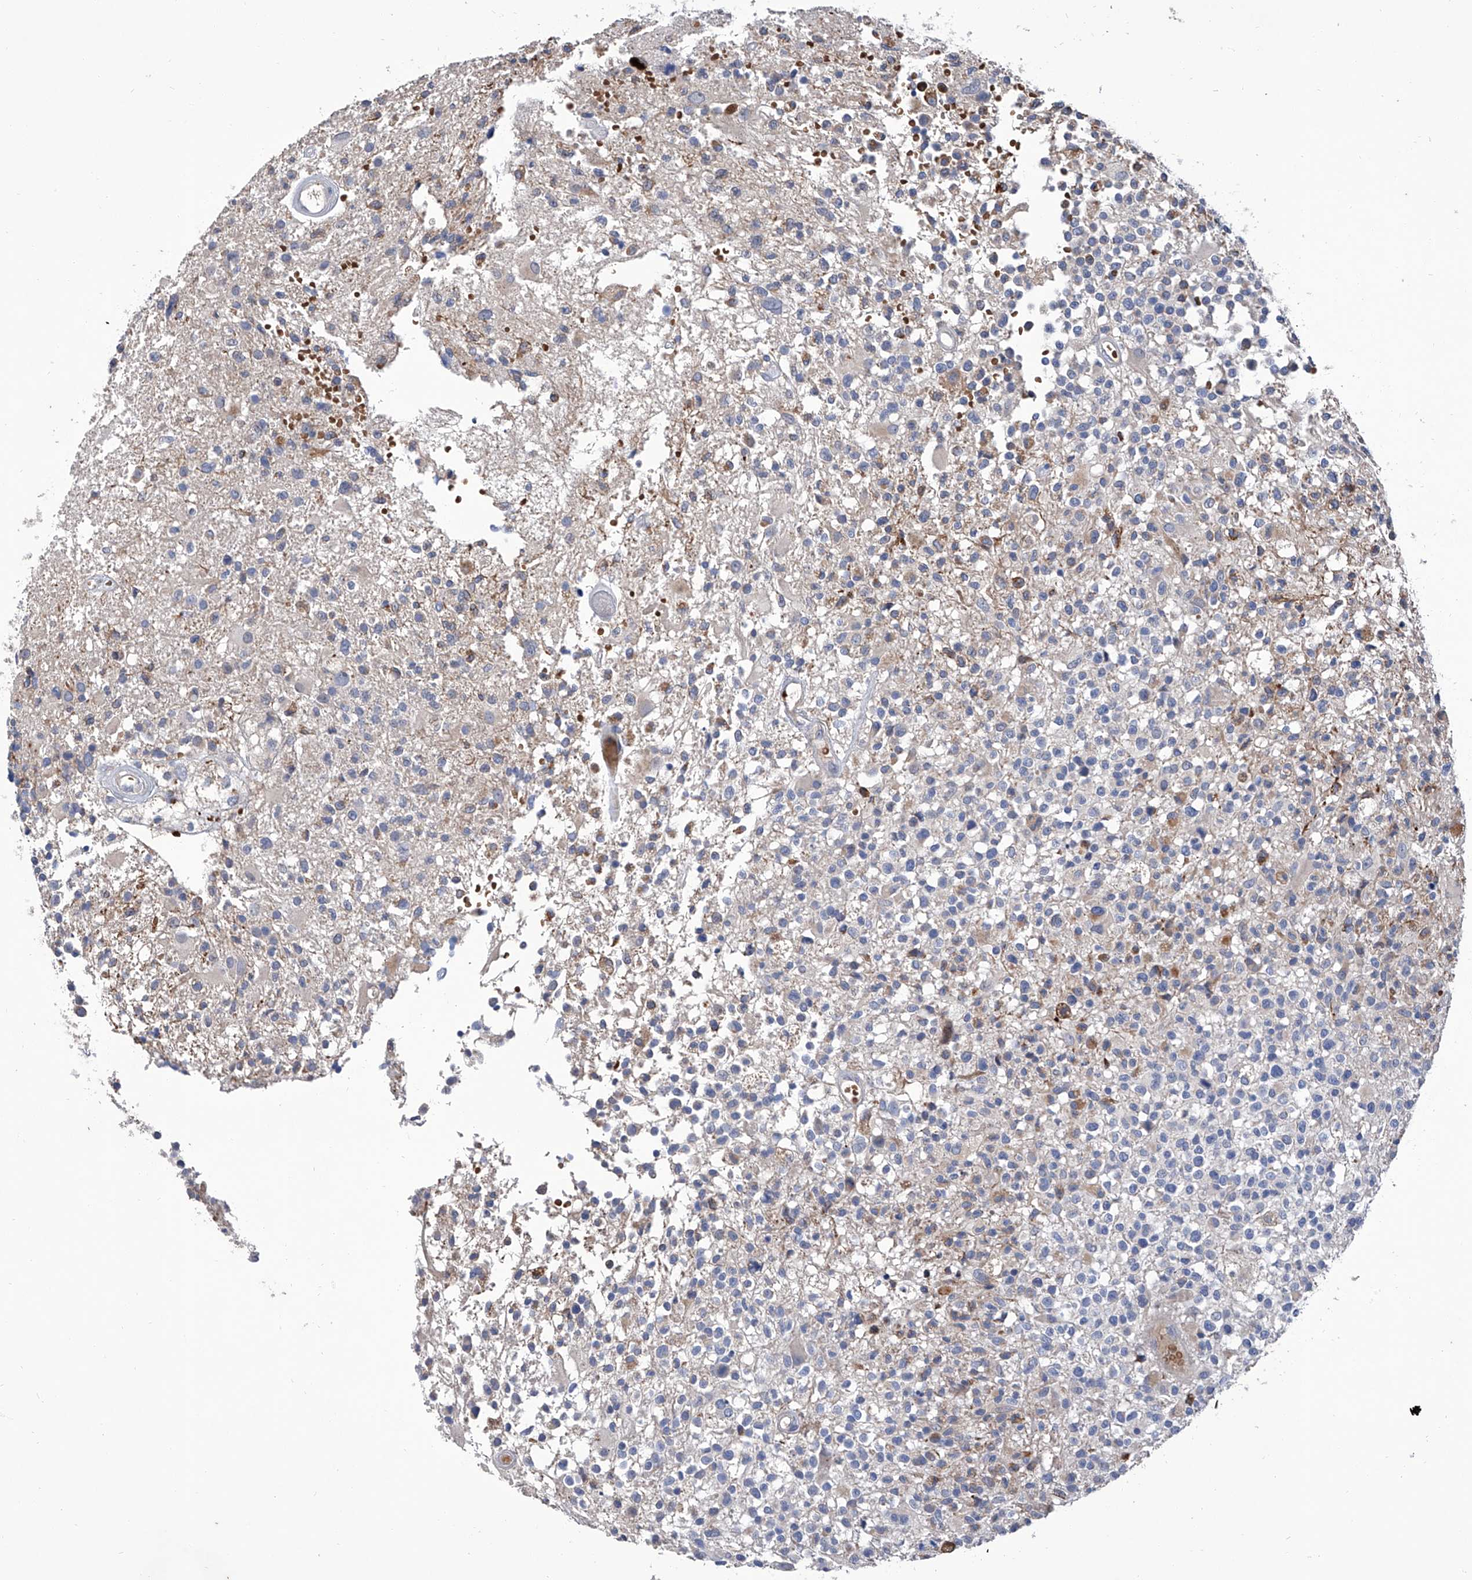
{"staining": {"intensity": "negative", "quantity": "none", "location": "none"}, "tissue": "glioma", "cell_type": "Tumor cells", "image_type": "cancer", "snomed": [{"axis": "morphology", "description": "Glioma, malignant, High grade"}, {"axis": "morphology", "description": "Glioblastoma, NOS"}, {"axis": "topography", "description": "Brain"}], "caption": "Tumor cells show no significant expression in glioblastoma. (DAB immunohistochemistry, high magnification).", "gene": "GPT", "patient": {"sex": "male", "age": 60}}